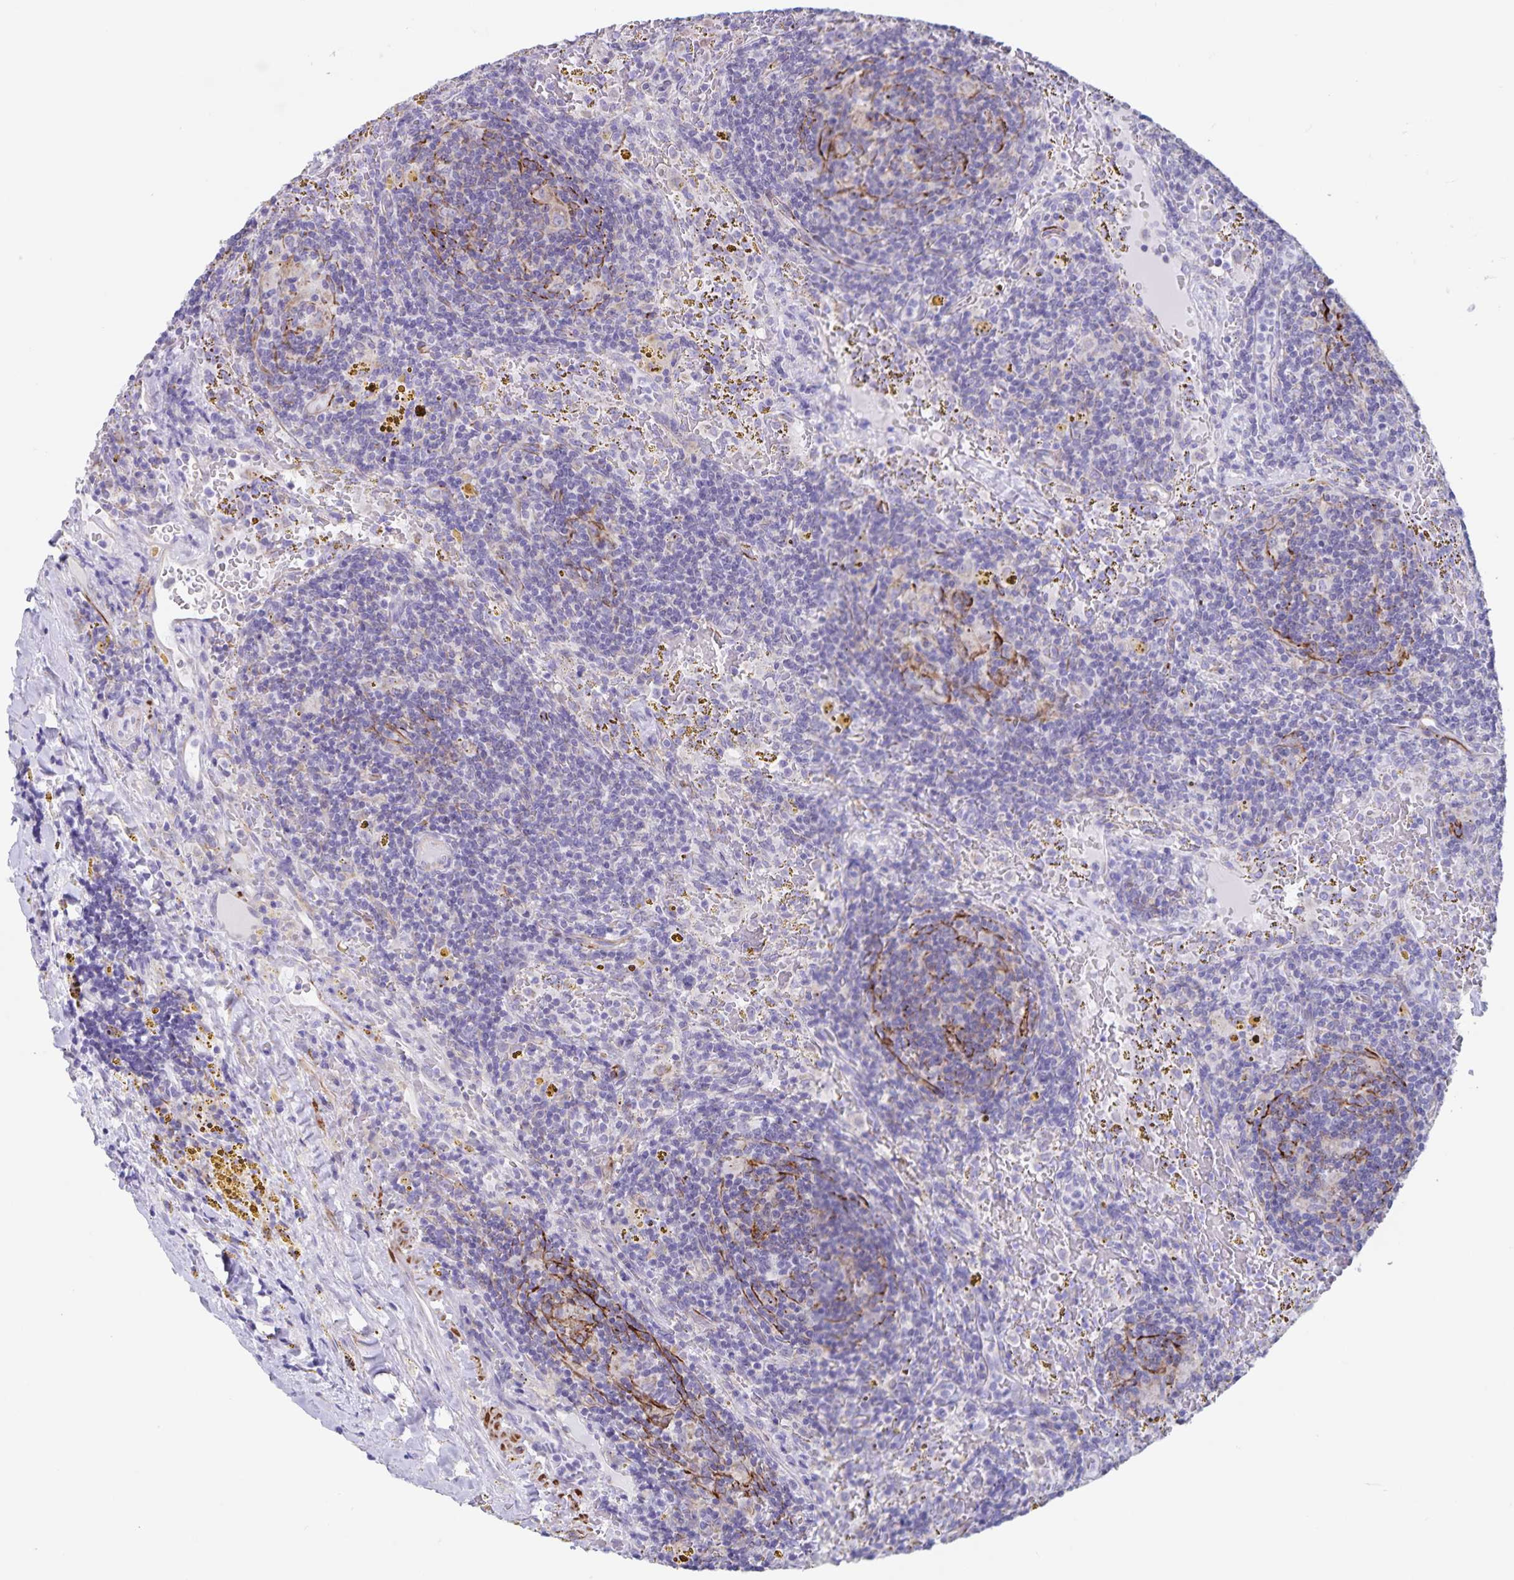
{"staining": {"intensity": "negative", "quantity": "none", "location": "none"}, "tissue": "lymphoma", "cell_type": "Tumor cells", "image_type": "cancer", "snomed": [{"axis": "morphology", "description": "Malignant lymphoma, non-Hodgkin's type, Low grade"}, {"axis": "topography", "description": "Spleen"}], "caption": "The micrograph reveals no staining of tumor cells in malignant lymphoma, non-Hodgkin's type (low-grade).", "gene": "SYNM", "patient": {"sex": "female", "age": 70}}